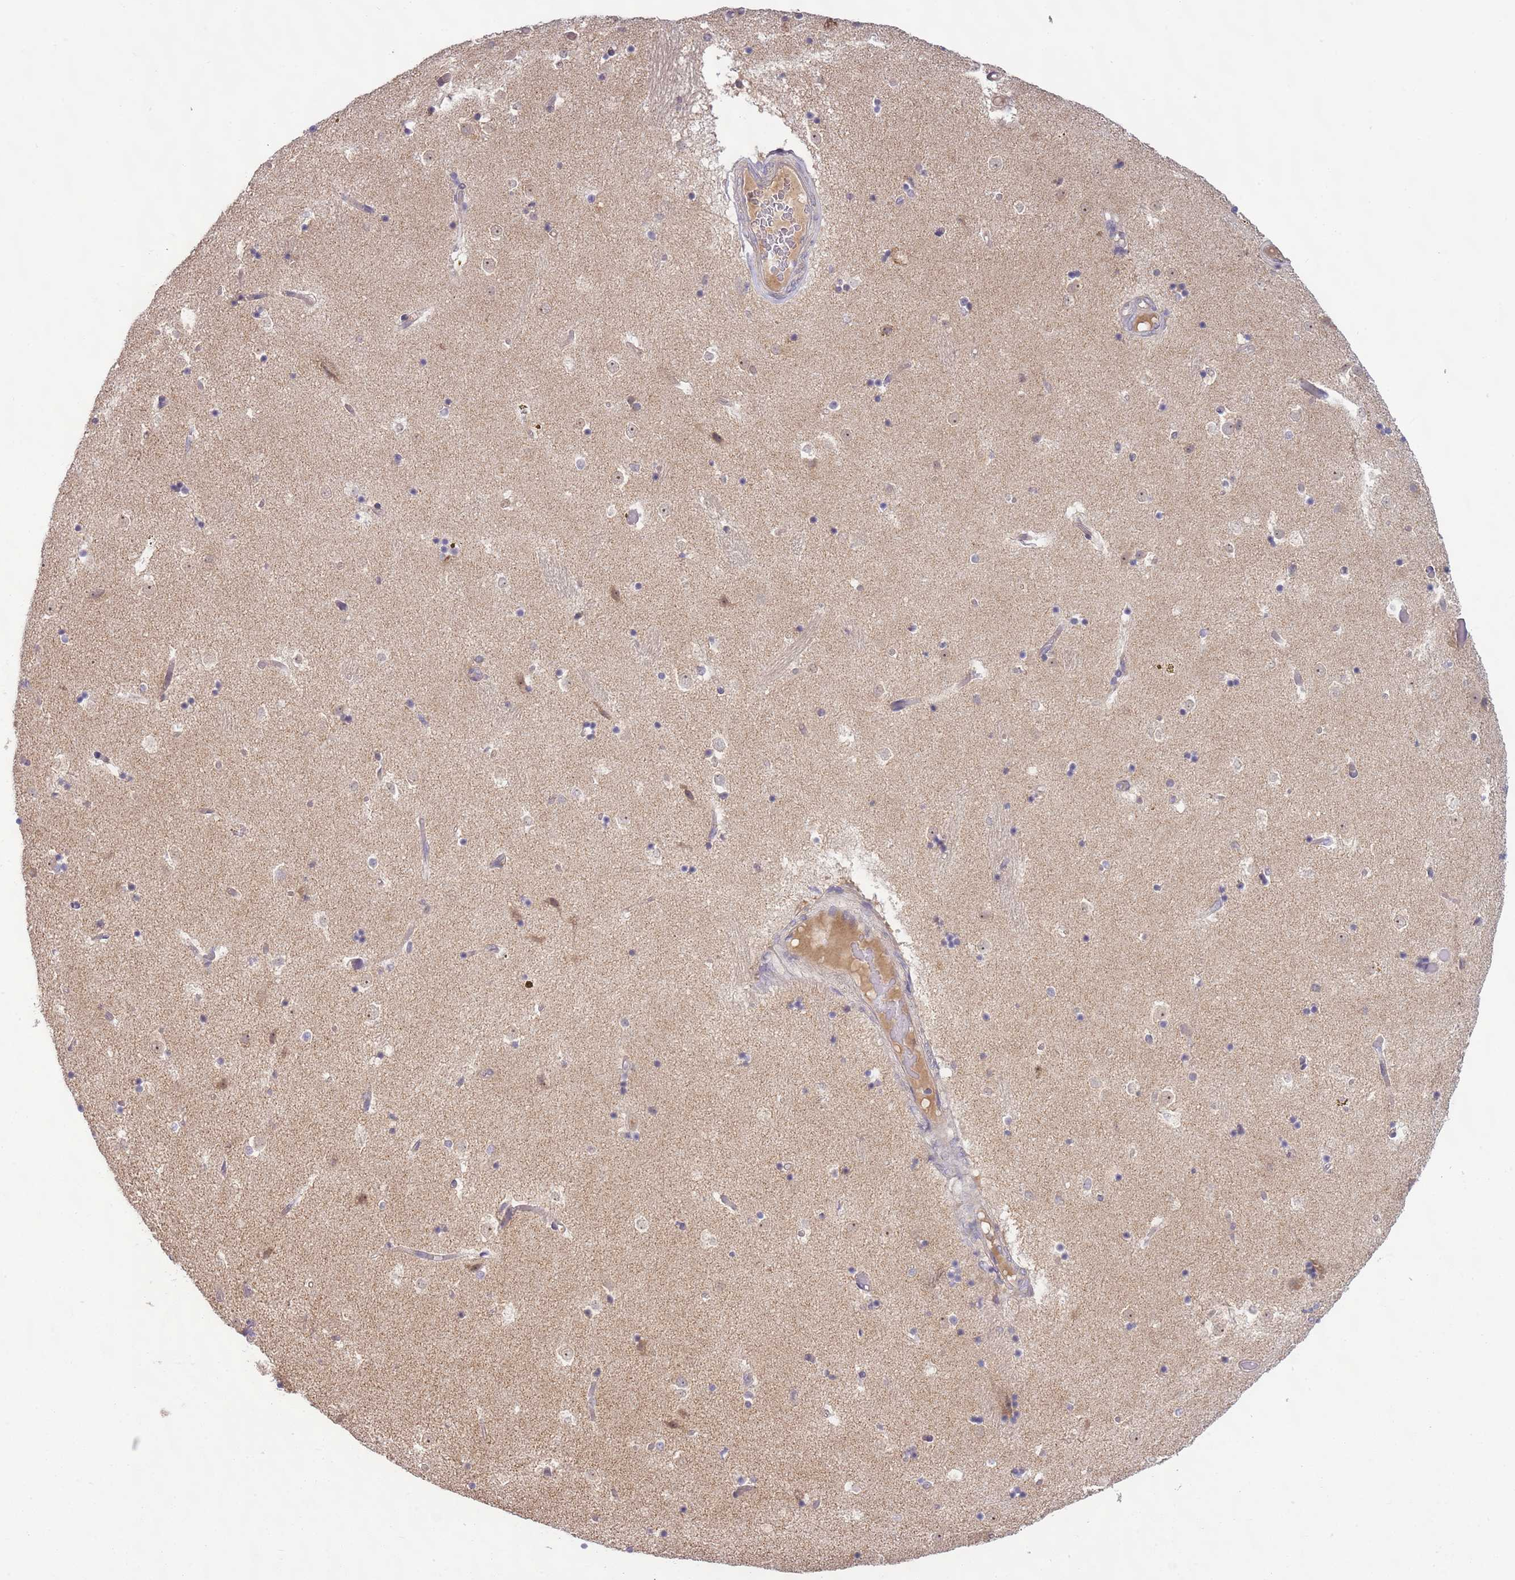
{"staining": {"intensity": "weak", "quantity": "<25%", "location": "cytoplasmic/membranous"}, "tissue": "caudate", "cell_type": "Glial cells", "image_type": "normal", "snomed": [{"axis": "morphology", "description": "Normal tissue, NOS"}, {"axis": "topography", "description": "Lateral ventricle wall"}], "caption": "Immunohistochemistry histopathology image of unremarkable caudate: caudate stained with DAB shows no significant protein expression in glial cells.", "gene": "SKOR2", "patient": {"sex": "female", "age": 52}}